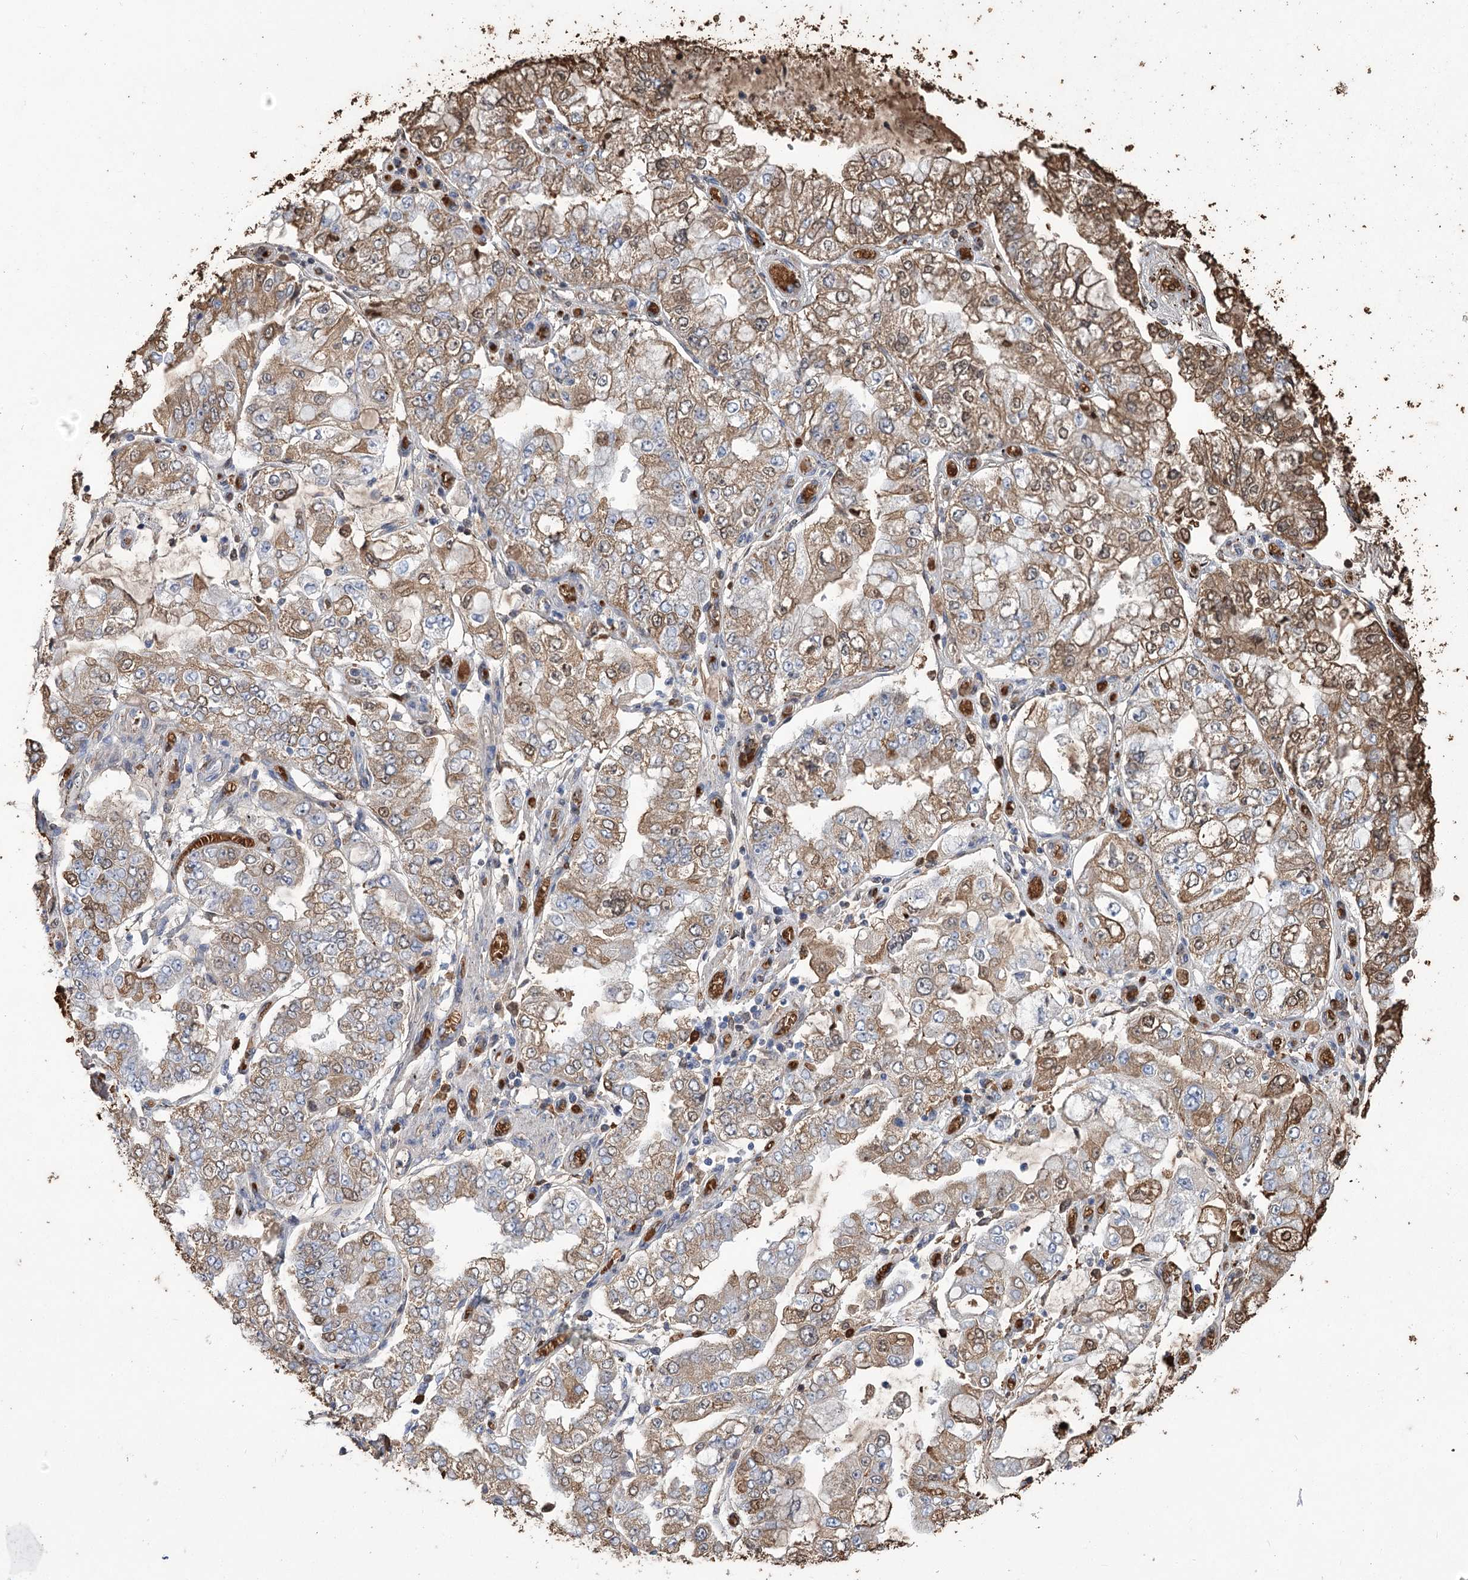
{"staining": {"intensity": "moderate", "quantity": "25%-75%", "location": "cytoplasmic/membranous"}, "tissue": "stomach cancer", "cell_type": "Tumor cells", "image_type": "cancer", "snomed": [{"axis": "morphology", "description": "Adenocarcinoma, NOS"}, {"axis": "topography", "description": "Stomach"}], "caption": "Immunohistochemistry of stomach cancer (adenocarcinoma) reveals medium levels of moderate cytoplasmic/membranous positivity in approximately 25%-75% of tumor cells.", "gene": "HBA1", "patient": {"sex": "male", "age": 76}}